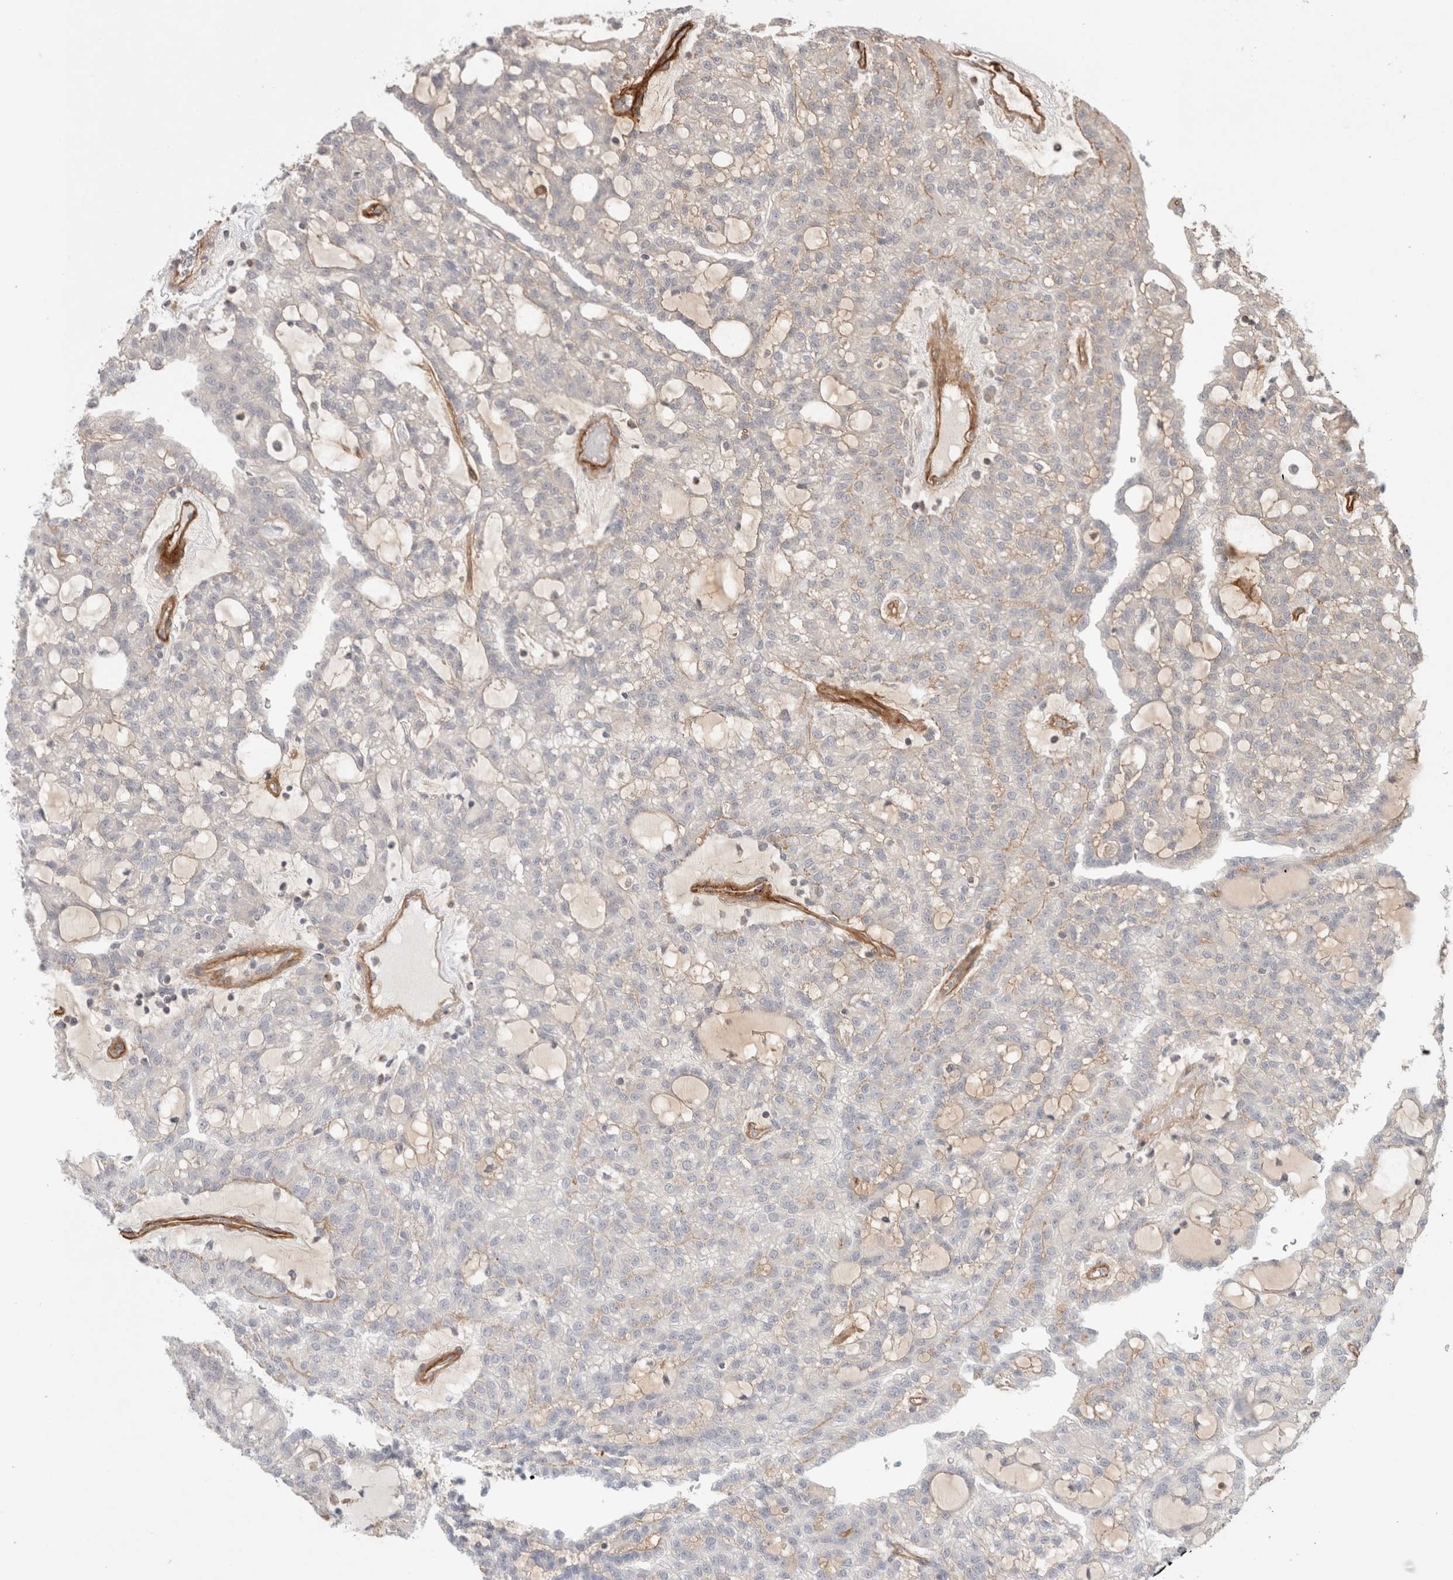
{"staining": {"intensity": "weak", "quantity": "<25%", "location": "cytoplasmic/membranous"}, "tissue": "renal cancer", "cell_type": "Tumor cells", "image_type": "cancer", "snomed": [{"axis": "morphology", "description": "Adenocarcinoma, NOS"}, {"axis": "topography", "description": "Kidney"}], "caption": "There is no significant staining in tumor cells of renal cancer (adenocarcinoma).", "gene": "HSPG2", "patient": {"sex": "male", "age": 63}}